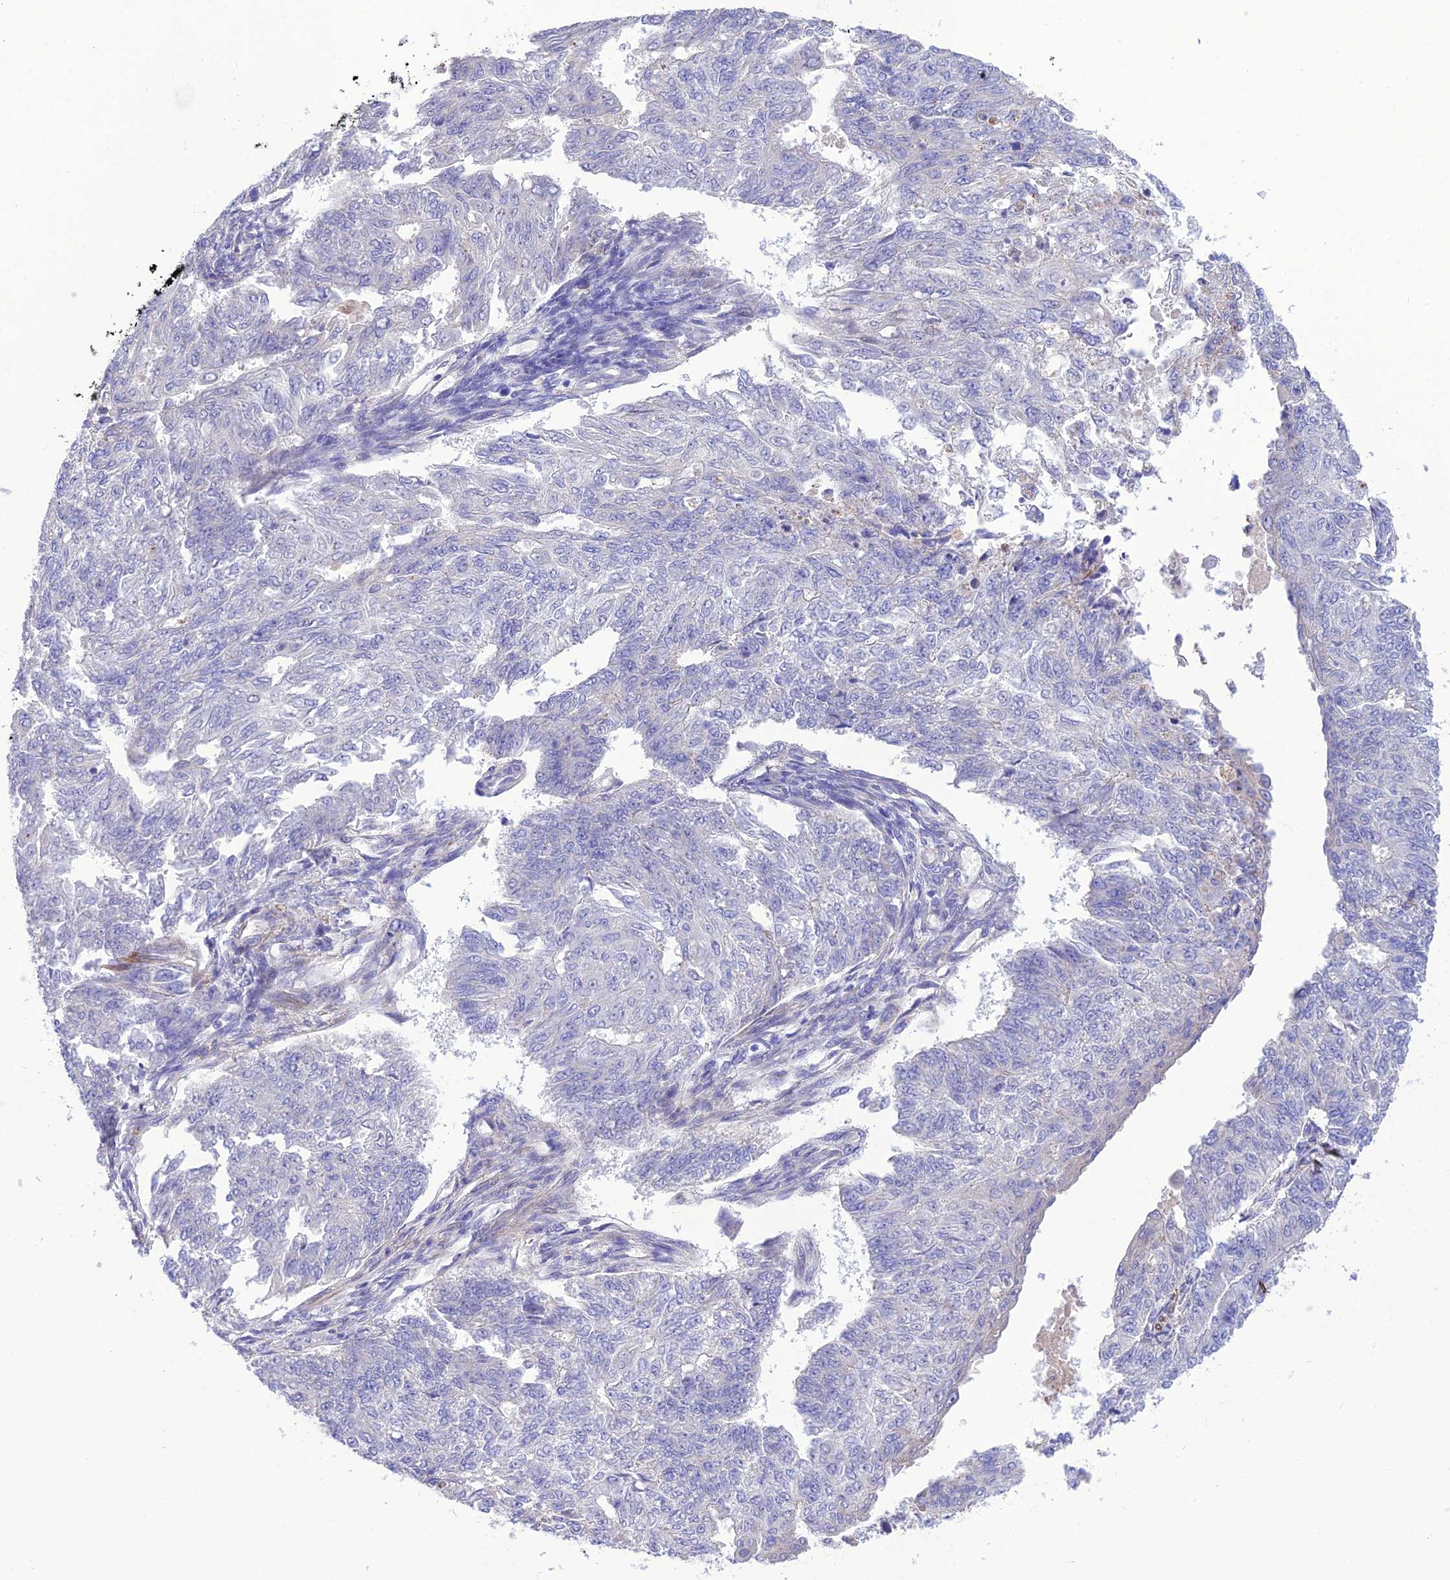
{"staining": {"intensity": "negative", "quantity": "none", "location": "none"}, "tissue": "endometrial cancer", "cell_type": "Tumor cells", "image_type": "cancer", "snomed": [{"axis": "morphology", "description": "Adenocarcinoma, NOS"}, {"axis": "topography", "description": "Endometrium"}], "caption": "There is no significant expression in tumor cells of endometrial adenocarcinoma. (Brightfield microscopy of DAB IHC at high magnification).", "gene": "FRA10AC1", "patient": {"sex": "female", "age": 32}}